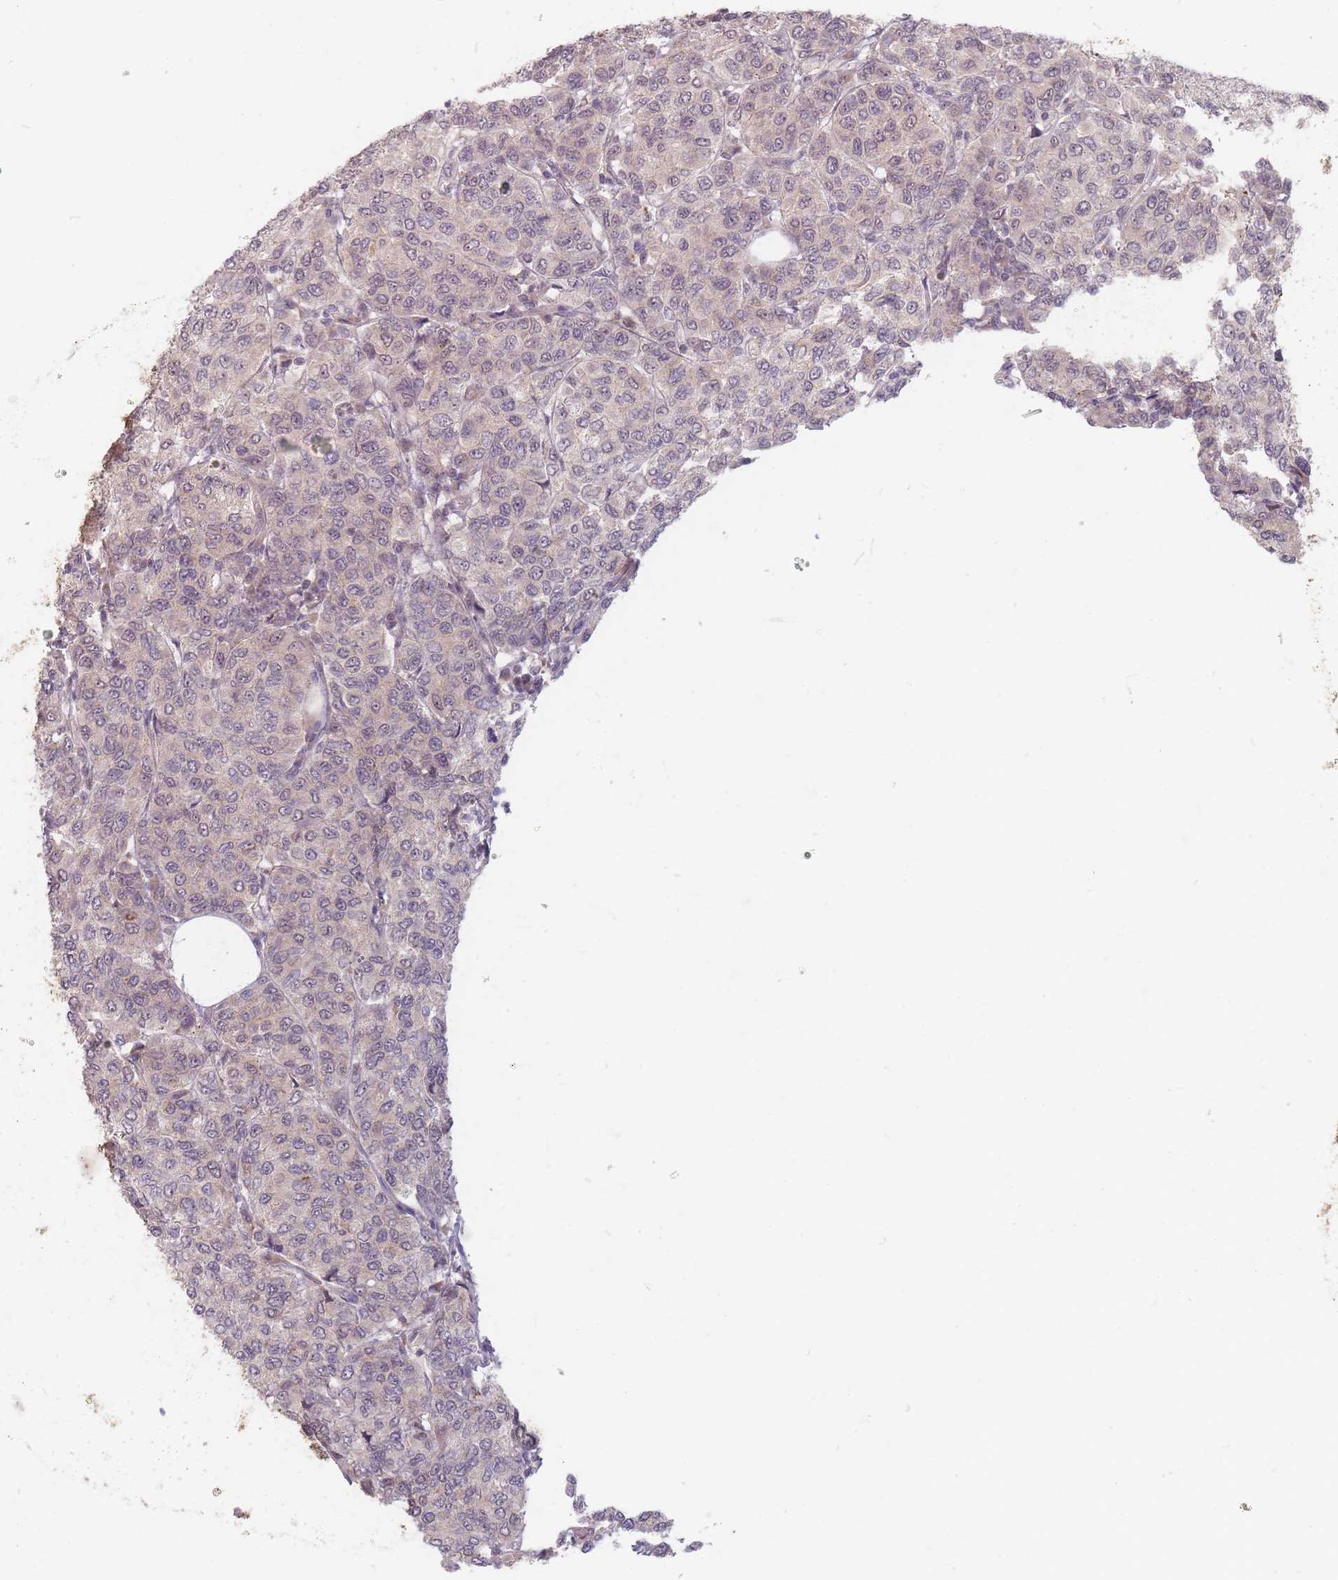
{"staining": {"intensity": "weak", "quantity": ">75%", "location": "cytoplasmic/membranous,nuclear"}, "tissue": "breast cancer", "cell_type": "Tumor cells", "image_type": "cancer", "snomed": [{"axis": "morphology", "description": "Duct carcinoma"}, {"axis": "topography", "description": "Breast"}], "caption": "This image exhibits immunohistochemistry (IHC) staining of breast intraductal carcinoma, with low weak cytoplasmic/membranous and nuclear expression in approximately >75% of tumor cells.", "gene": "GABRA6", "patient": {"sex": "female", "age": 55}}